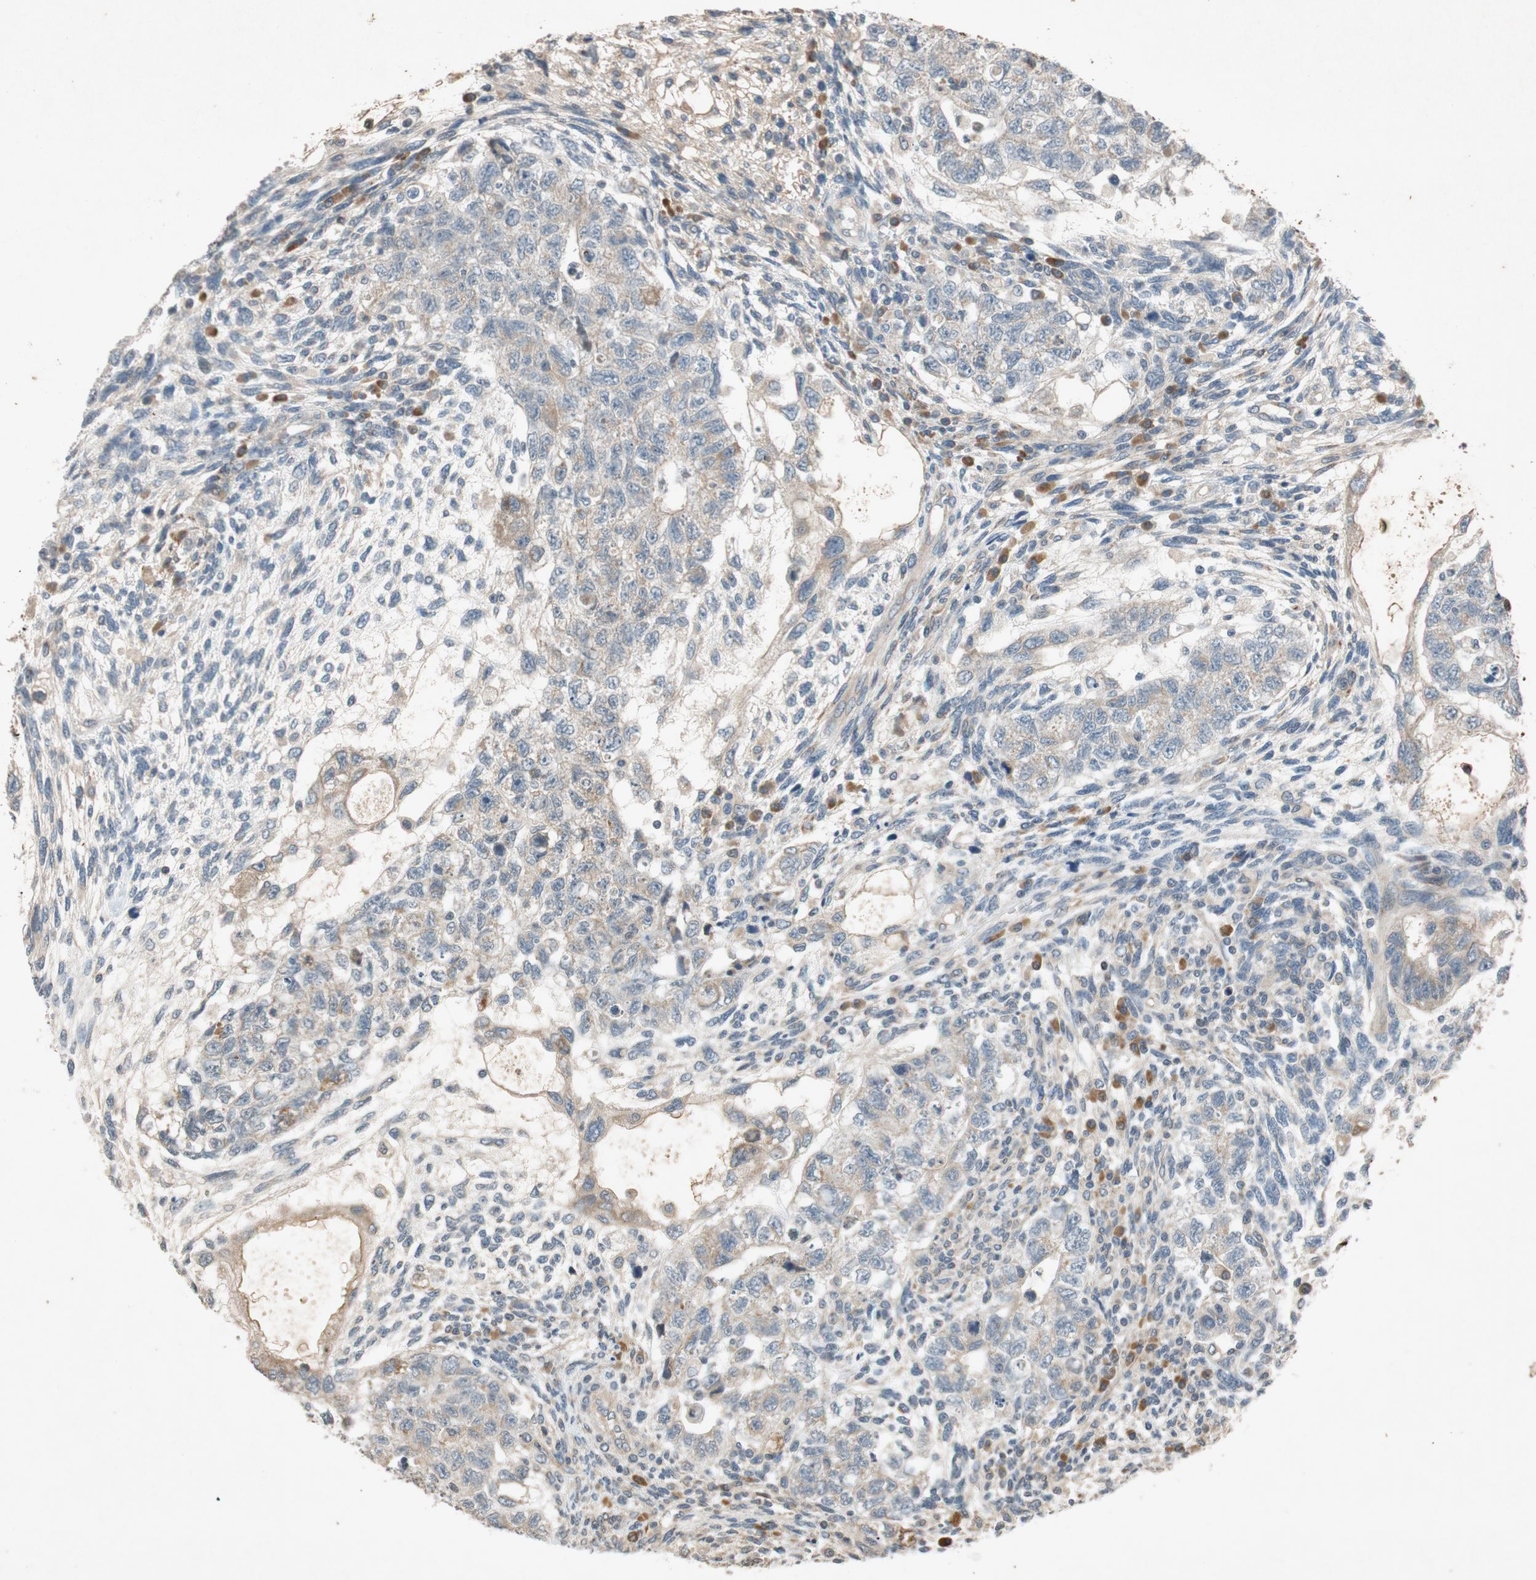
{"staining": {"intensity": "moderate", "quantity": "25%-75%", "location": "cytoplasmic/membranous"}, "tissue": "testis cancer", "cell_type": "Tumor cells", "image_type": "cancer", "snomed": [{"axis": "morphology", "description": "Normal tissue, NOS"}, {"axis": "morphology", "description": "Carcinoma, Embryonal, NOS"}, {"axis": "topography", "description": "Testis"}], "caption": "Protein staining shows moderate cytoplasmic/membranous staining in about 25%-75% of tumor cells in embryonal carcinoma (testis). The protein is shown in brown color, while the nuclei are stained blue.", "gene": "ATP2C1", "patient": {"sex": "male", "age": 36}}